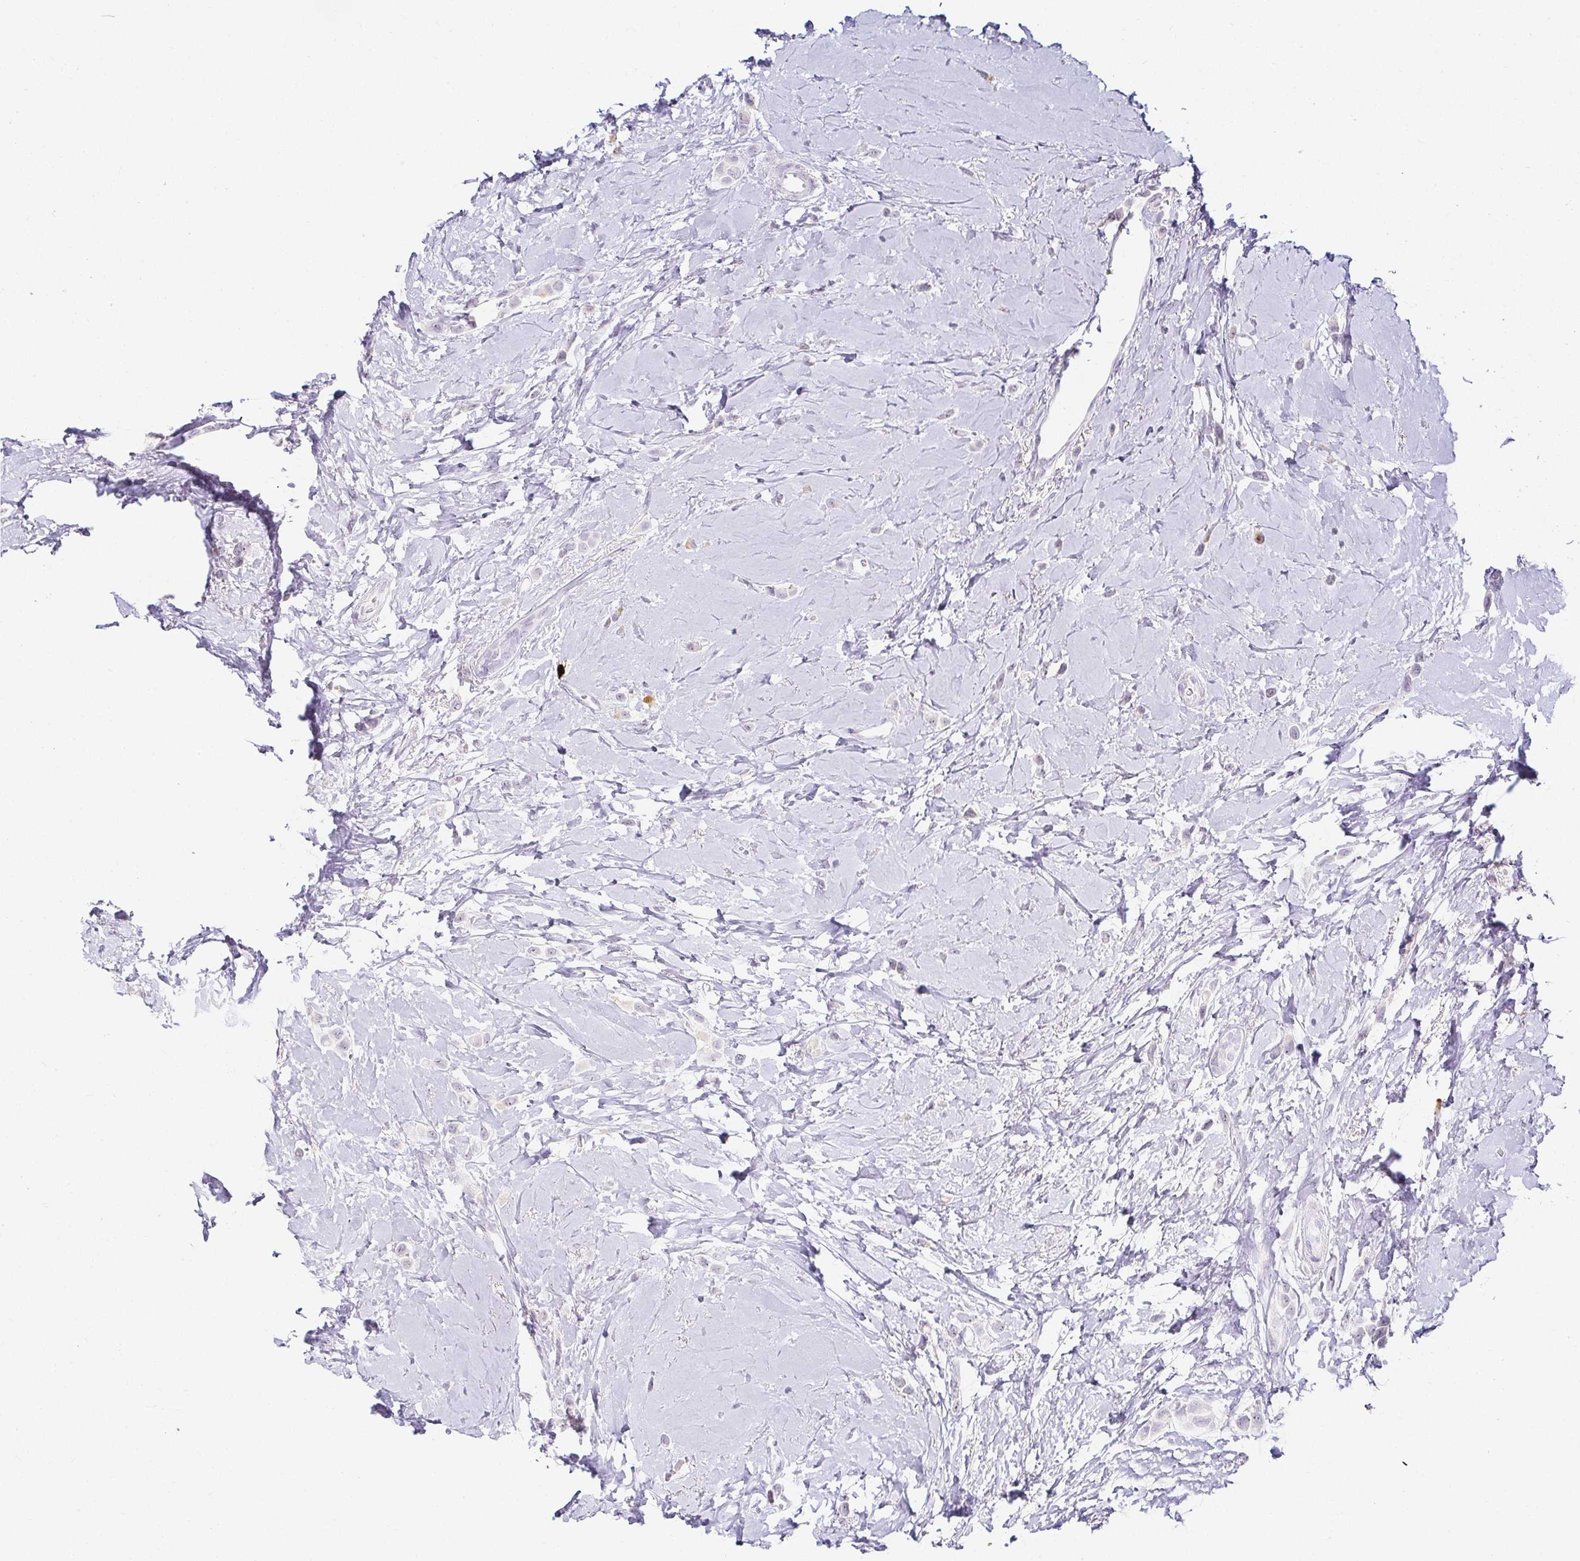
{"staining": {"intensity": "negative", "quantity": "none", "location": "none"}, "tissue": "breast cancer", "cell_type": "Tumor cells", "image_type": "cancer", "snomed": [{"axis": "morphology", "description": "Lobular carcinoma"}, {"axis": "topography", "description": "Breast"}], "caption": "Breast cancer (lobular carcinoma) stained for a protein using immunohistochemistry (IHC) displays no staining tumor cells.", "gene": "ACAN", "patient": {"sex": "female", "age": 66}}